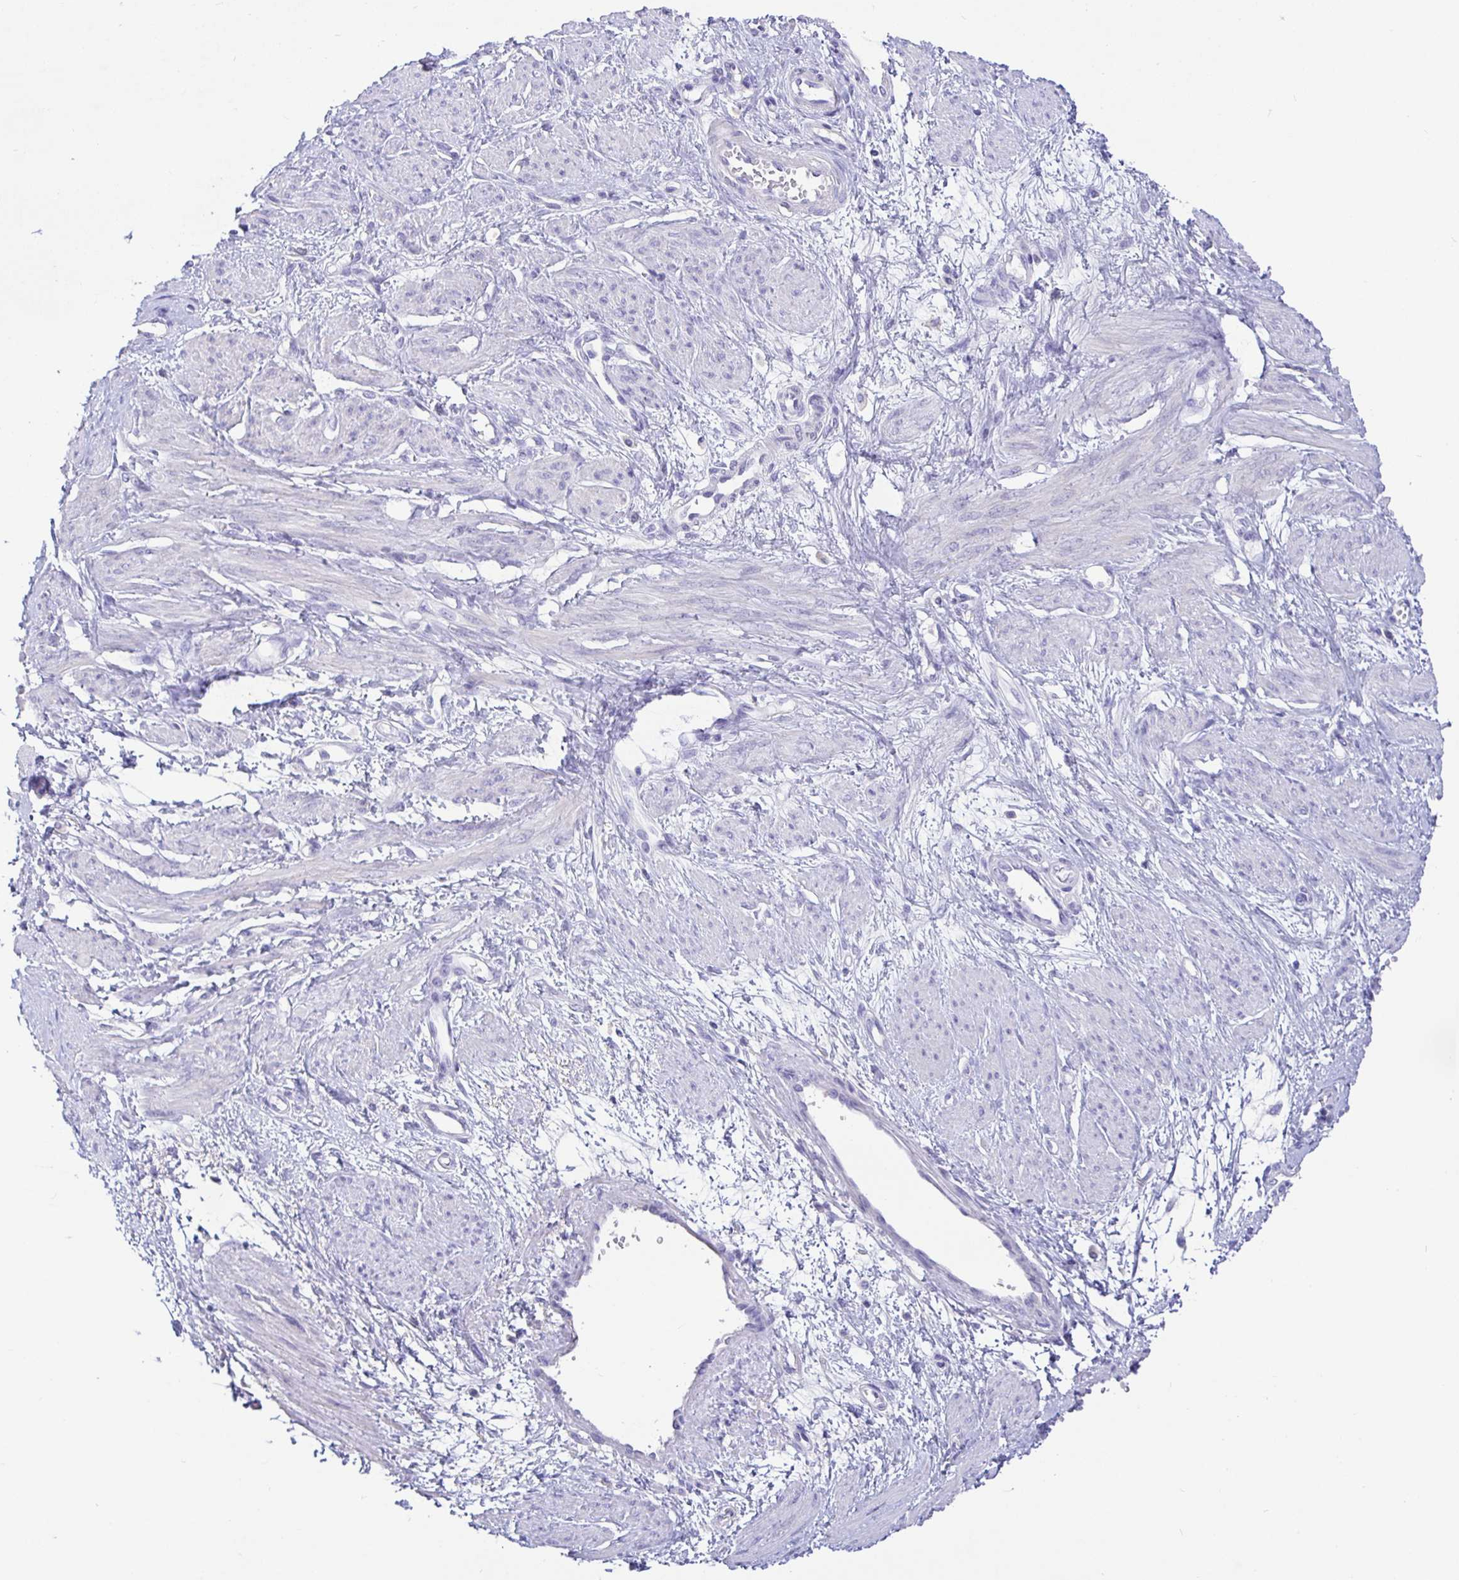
{"staining": {"intensity": "negative", "quantity": "none", "location": "none"}, "tissue": "smooth muscle", "cell_type": "Smooth muscle cells", "image_type": "normal", "snomed": [{"axis": "morphology", "description": "Normal tissue, NOS"}, {"axis": "topography", "description": "Smooth muscle"}, {"axis": "topography", "description": "Uterus"}], "caption": "This is an IHC histopathology image of normal human smooth muscle. There is no positivity in smooth muscle cells.", "gene": "TPTE", "patient": {"sex": "female", "age": 39}}